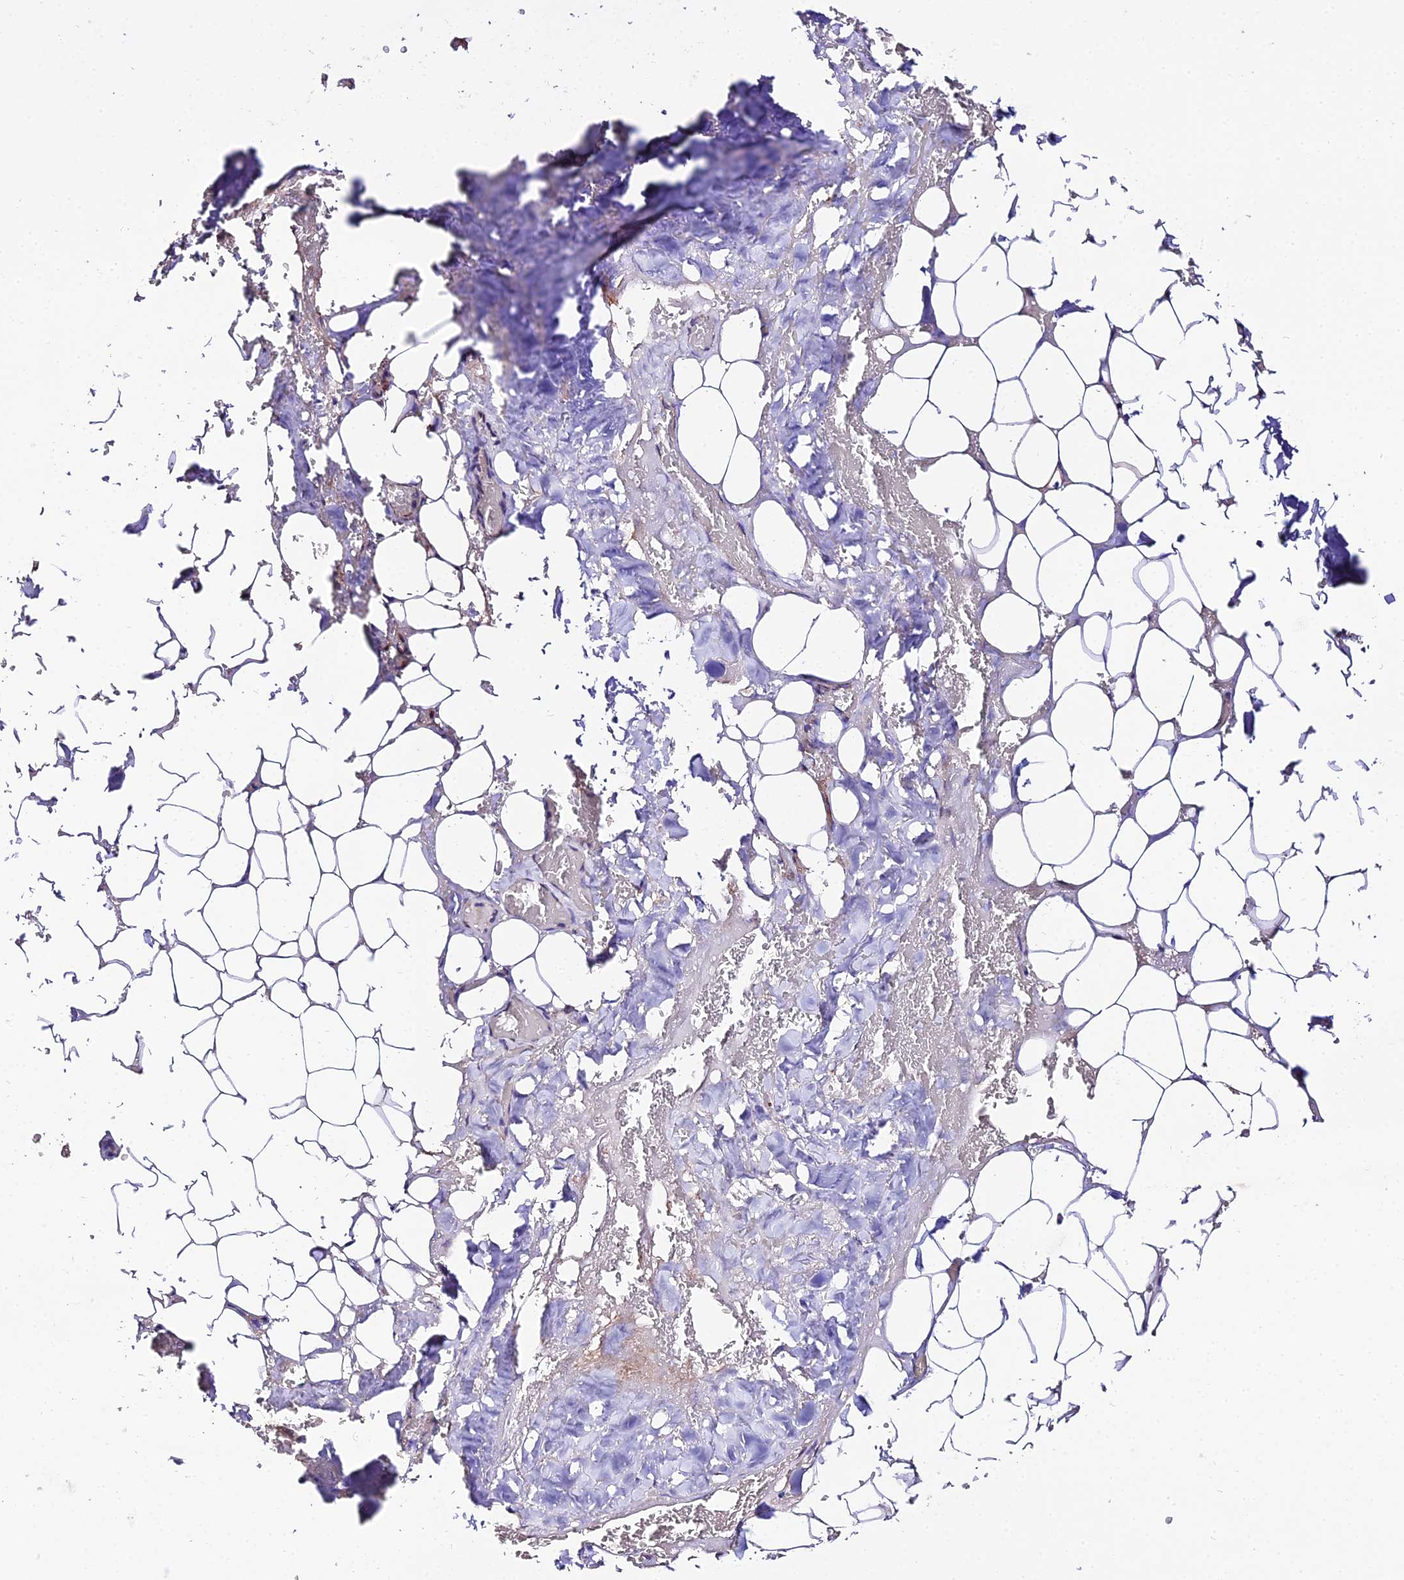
{"staining": {"intensity": "negative", "quantity": "none", "location": "none"}, "tissue": "adipose tissue", "cell_type": "Adipocytes", "image_type": "normal", "snomed": [{"axis": "morphology", "description": "Normal tissue, NOS"}, {"axis": "topography", "description": "Peripheral nerve tissue"}], "caption": "This is an immunohistochemistry (IHC) image of benign human adipose tissue. There is no expression in adipocytes.", "gene": "OCIAD1", "patient": {"sex": "male", "age": 70}}